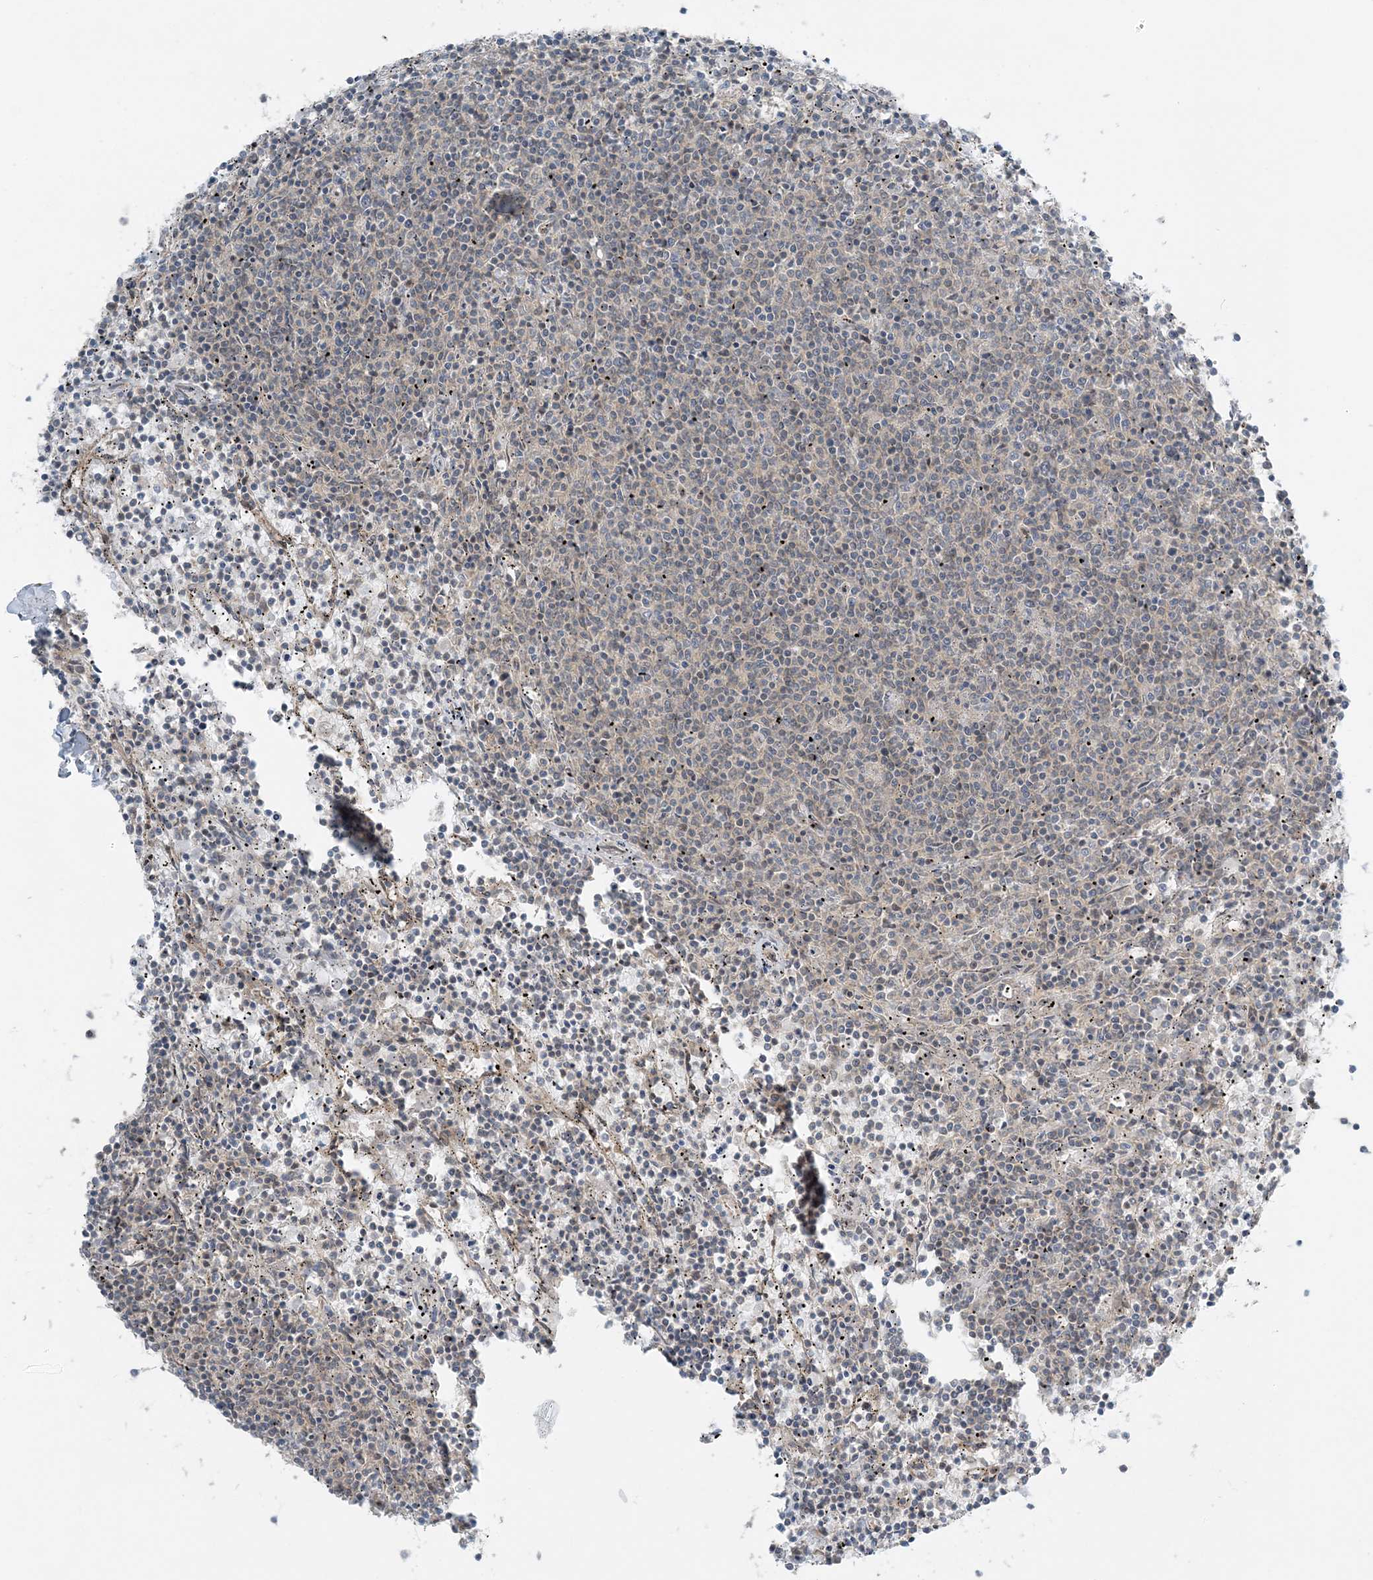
{"staining": {"intensity": "negative", "quantity": "none", "location": "none"}, "tissue": "lymphoma", "cell_type": "Tumor cells", "image_type": "cancer", "snomed": [{"axis": "morphology", "description": "Malignant lymphoma, non-Hodgkin's type, Low grade"}, {"axis": "topography", "description": "Spleen"}], "caption": "Human lymphoma stained for a protein using immunohistochemistry (IHC) shows no positivity in tumor cells.", "gene": "ATP11A", "patient": {"sex": "female", "age": 50}}